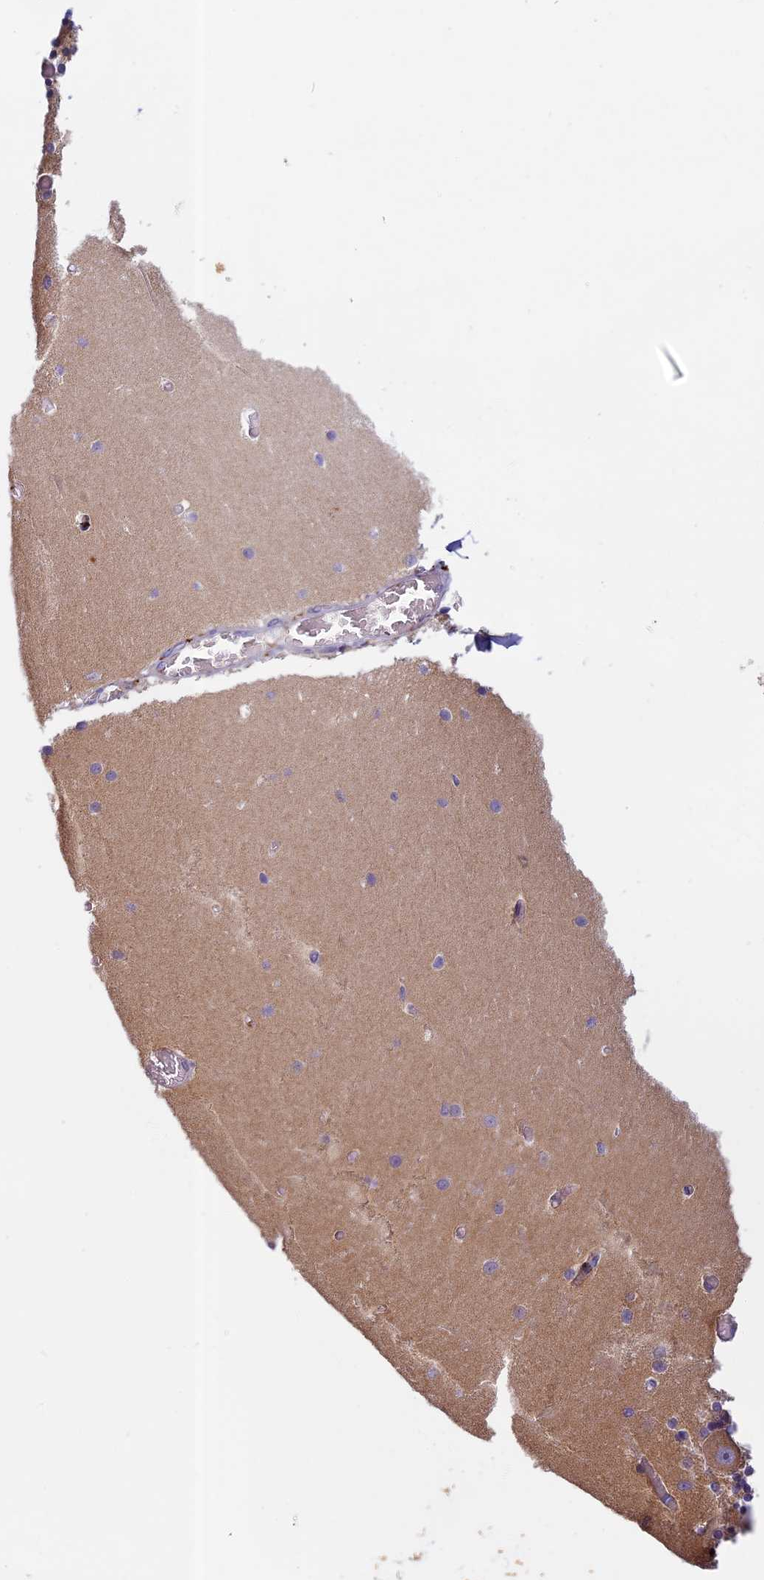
{"staining": {"intensity": "negative", "quantity": "none", "location": "none"}, "tissue": "cerebellum", "cell_type": "Cells in granular layer", "image_type": "normal", "snomed": [{"axis": "morphology", "description": "Normal tissue, NOS"}, {"axis": "topography", "description": "Cerebellum"}], "caption": "Human cerebellum stained for a protein using immunohistochemistry (IHC) demonstrates no expression in cells in granular layer.", "gene": "SEMA7A", "patient": {"sex": "female", "age": 28}}